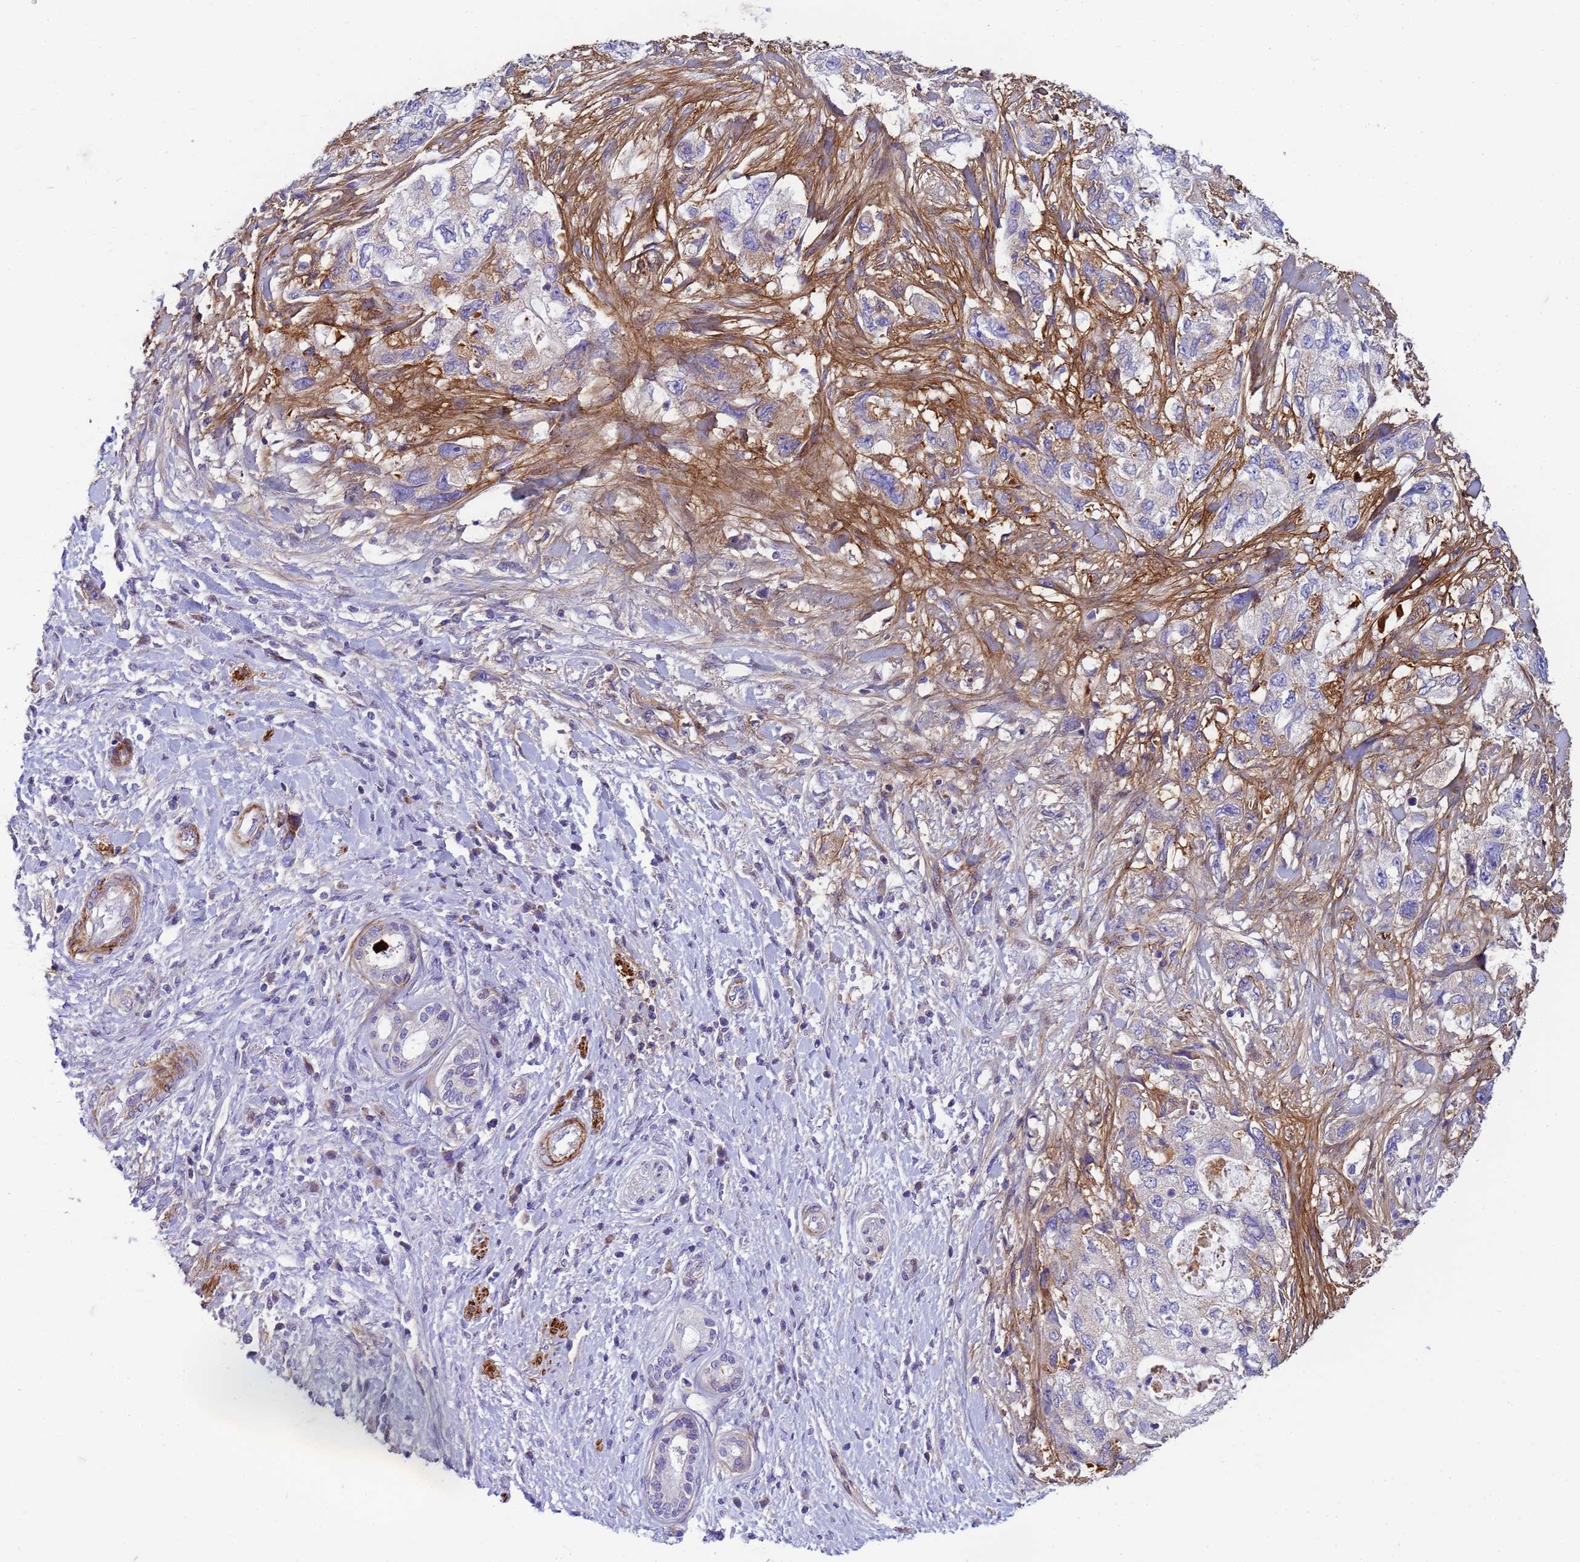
{"staining": {"intensity": "weak", "quantity": "<25%", "location": "cytoplasmic/membranous"}, "tissue": "pancreatic cancer", "cell_type": "Tumor cells", "image_type": "cancer", "snomed": [{"axis": "morphology", "description": "Adenocarcinoma, NOS"}, {"axis": "topography", "description": "Pancreas"}], "caption": "Immunohistochemistry micrograph of neoplastic tissue: human pancreatic adenocarcinoma stained with DAB displays no significant protein staining in tumor cells.", "gene": "P2RX7", "patient": {"sex": "female", "age": 73}}